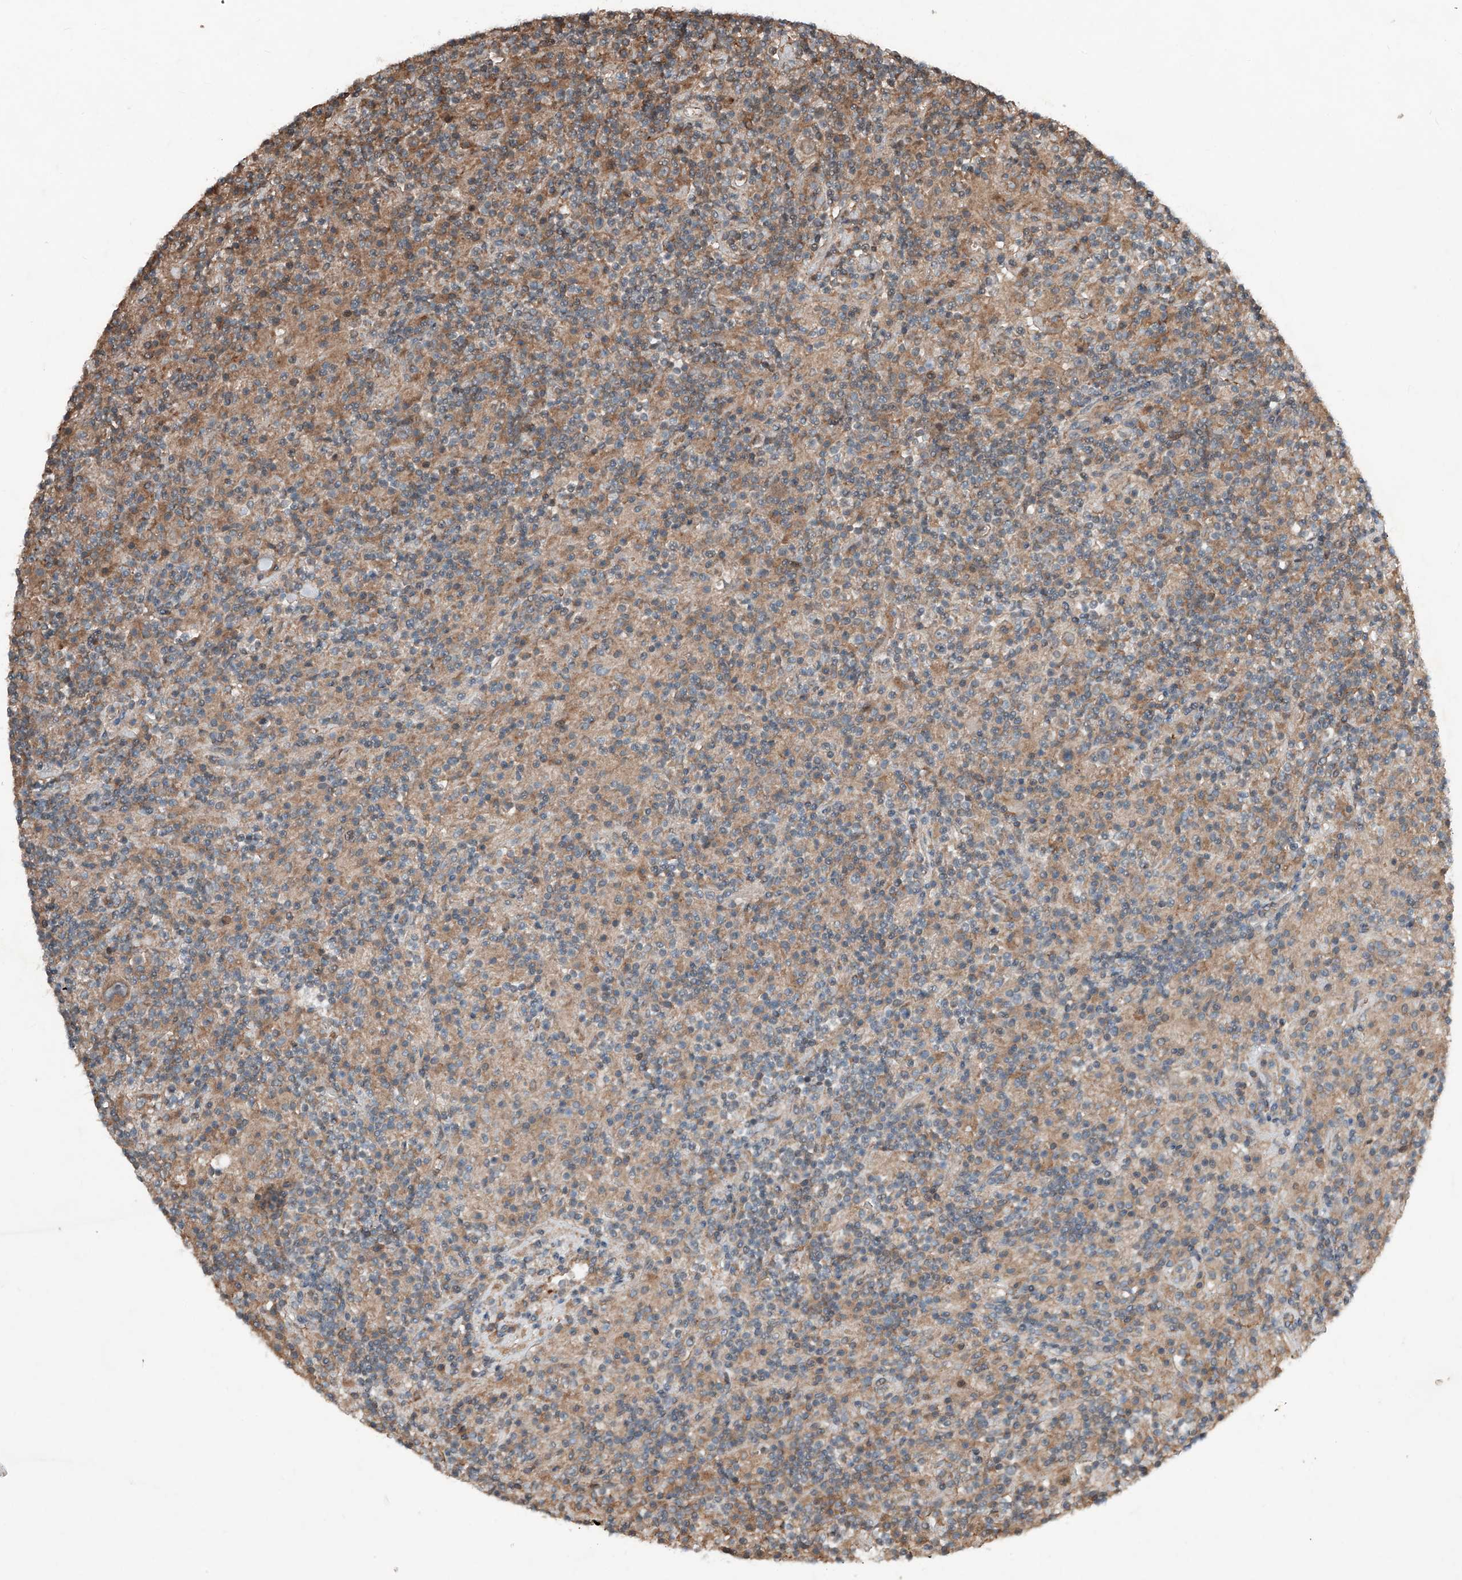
{"staining": {"intensity": "moderate", "quantity": "25%-75%", "location": "cytoplasmic/membranous"}, "tissue": "lymphoma", "cell_type": "Tumor cells", "image_type": "cancer", "snomed": [{"axis": "morphology", "description": "Hodgkin's disease, NOS"}, {"axis": "topography", "description": "Lymph node"}], "caption": "Immunohistochemistry (IHC) (DAB) staining of human lymphoma displays moderate cytoplasmic/membranous protein expression in about 25%-75% of tumor cells.", "gene": "ADAM23", "patient": {"sex": "male", "age": 70}}